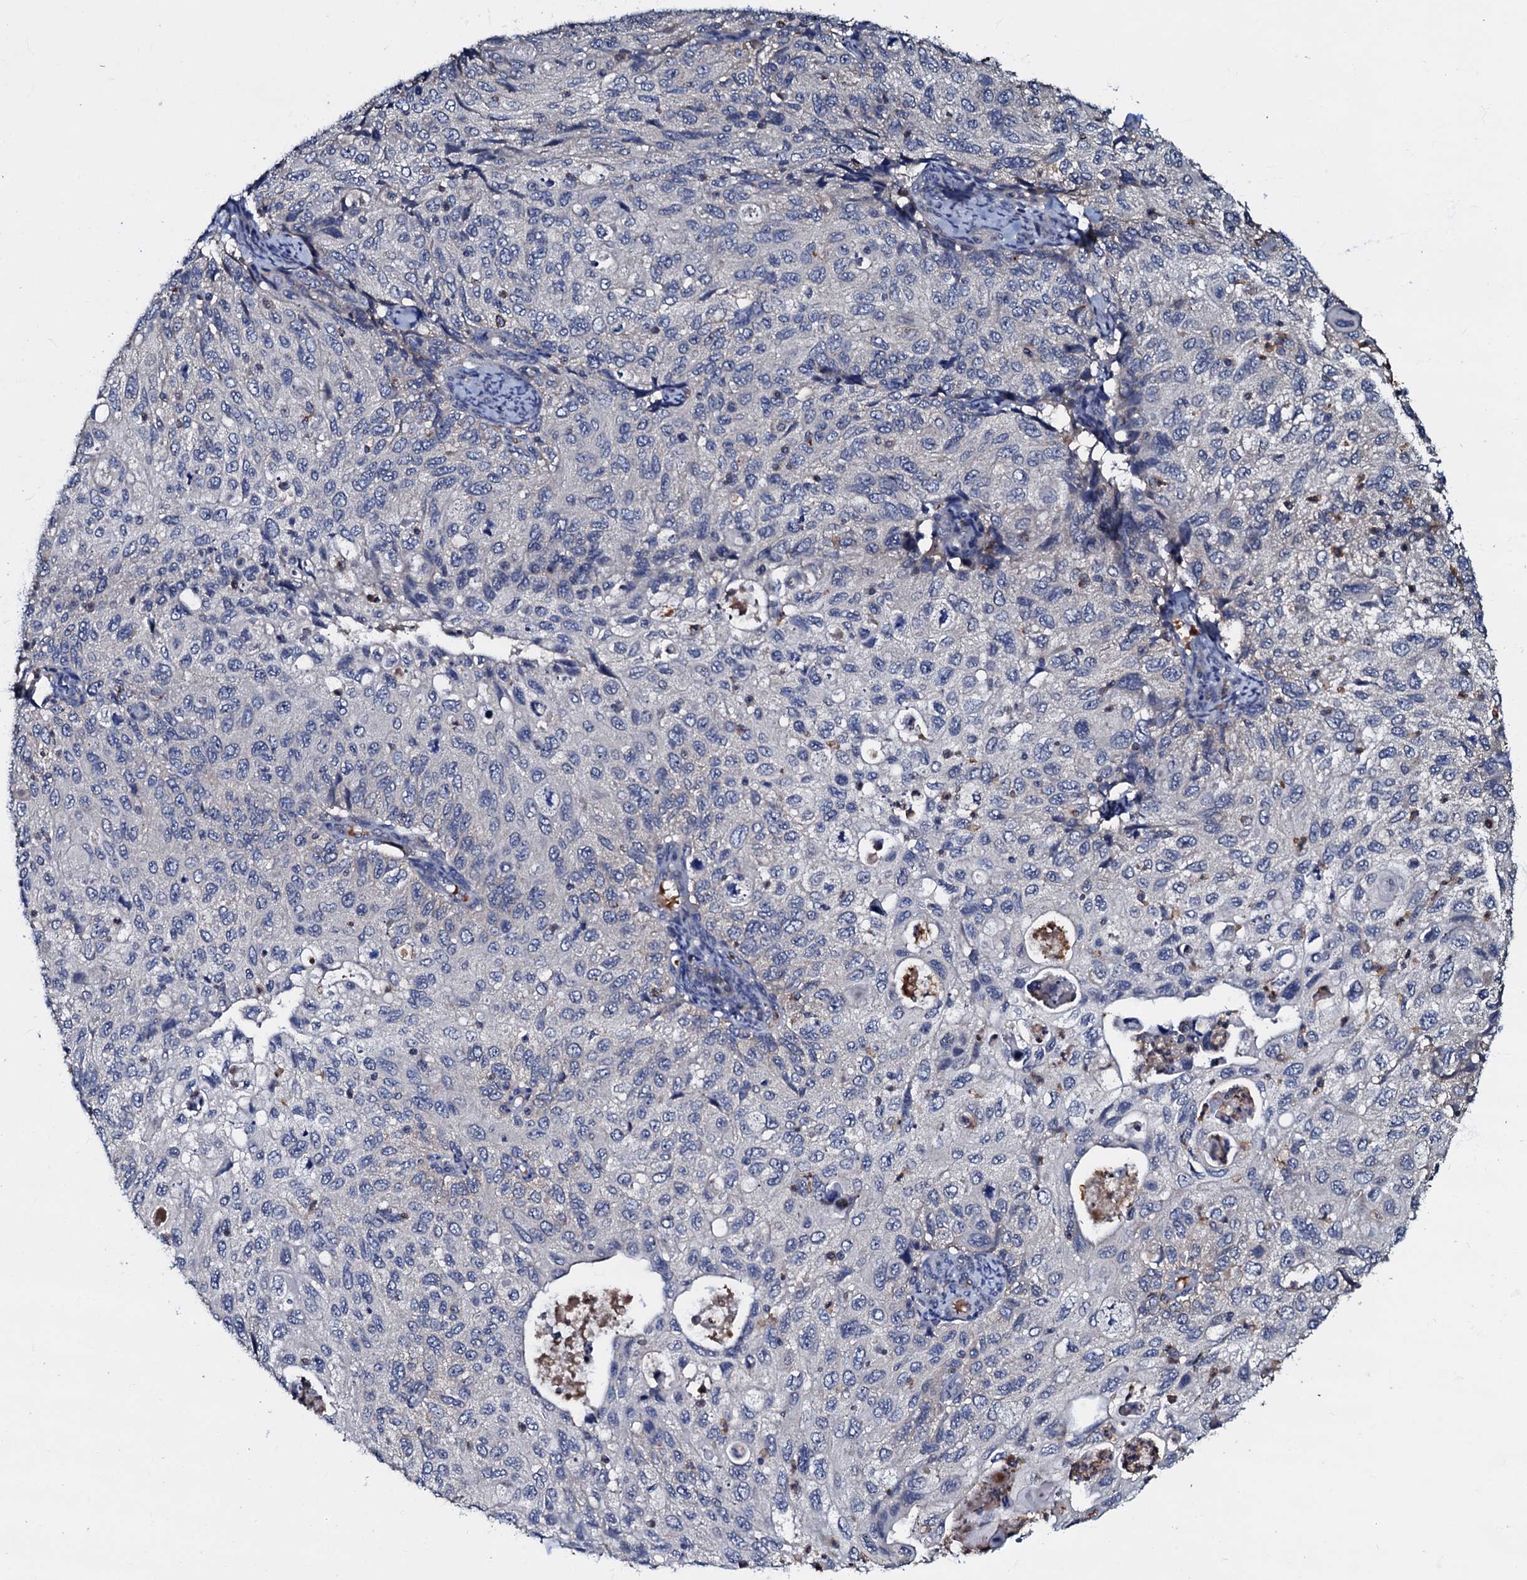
{"staining": {"intensity": "negative", "quantity": "none", "location": "none"}, "tissue": "cervical cancer", "cell_type": "Tumor cells", "image_type": "cancer", "snomed": [{"axis": "morphology", "description": "Squamous cell carcinoma, NOS"}, {"axis": "topography", "description": "Cervix"}], "caption": "This is an immunohistochemistry (IHC) image of cervical squamous cell carcinoma. There is no staining in tumor cells.", "gene": "CPNE2", "patient": {"sex": "female", "age": 70}}